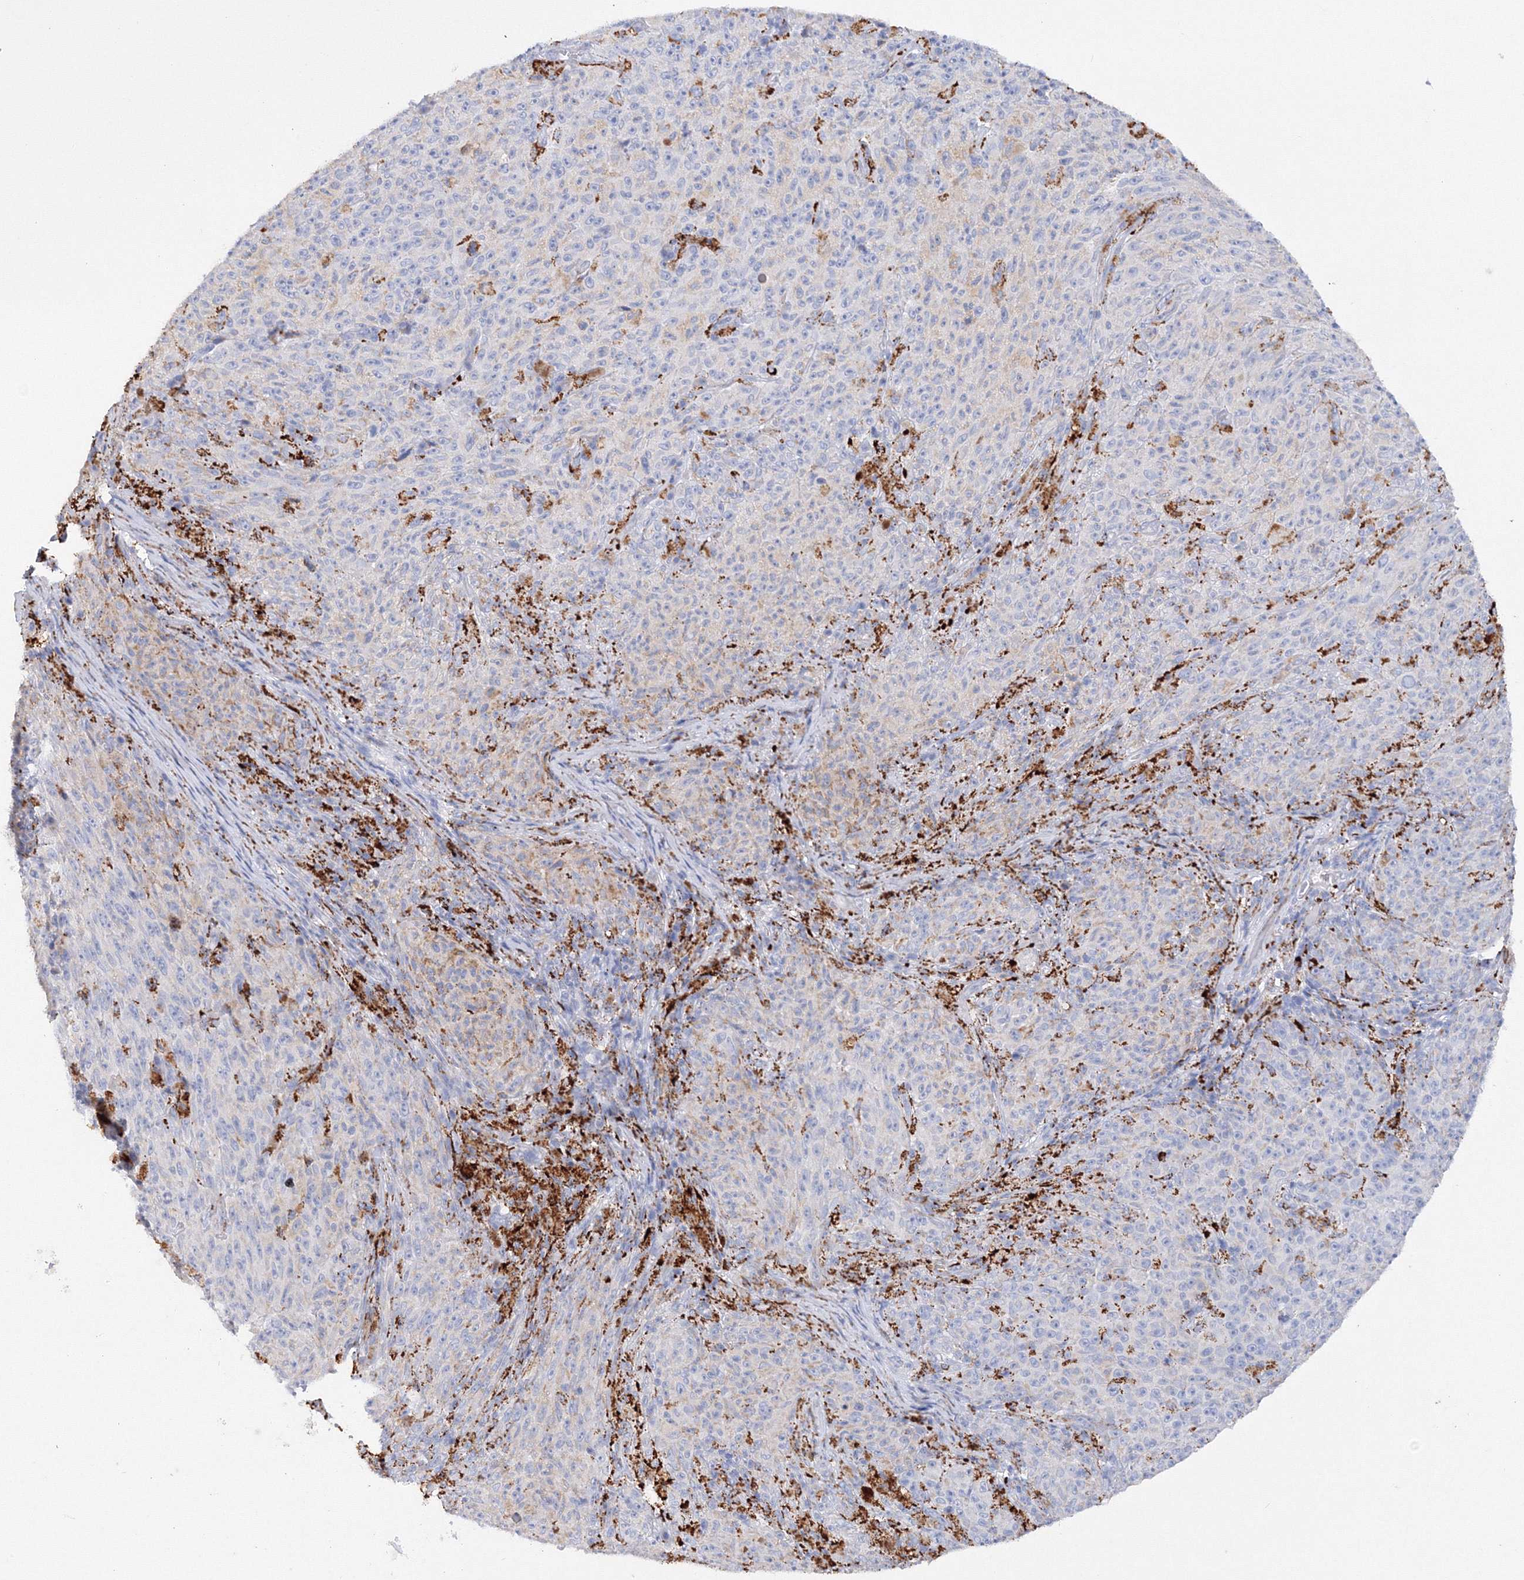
{"staining": {"intensity": "negative", "quantity": "none", "location": "none"}, "tissue": "melanoma", "cell_type": "Tumor cells", "image_type": "cancer", "snomed": [{"axis": "morphology", "description": "Malignant melanoma, NOS"}, {"axis": "topography", "description": "Skin"}], "caption": "The histopathology image shows no significant positivity in tumor cells of melanoma.", "gene": "MERTK", "patient": {"sex": "female", "age": 82}}